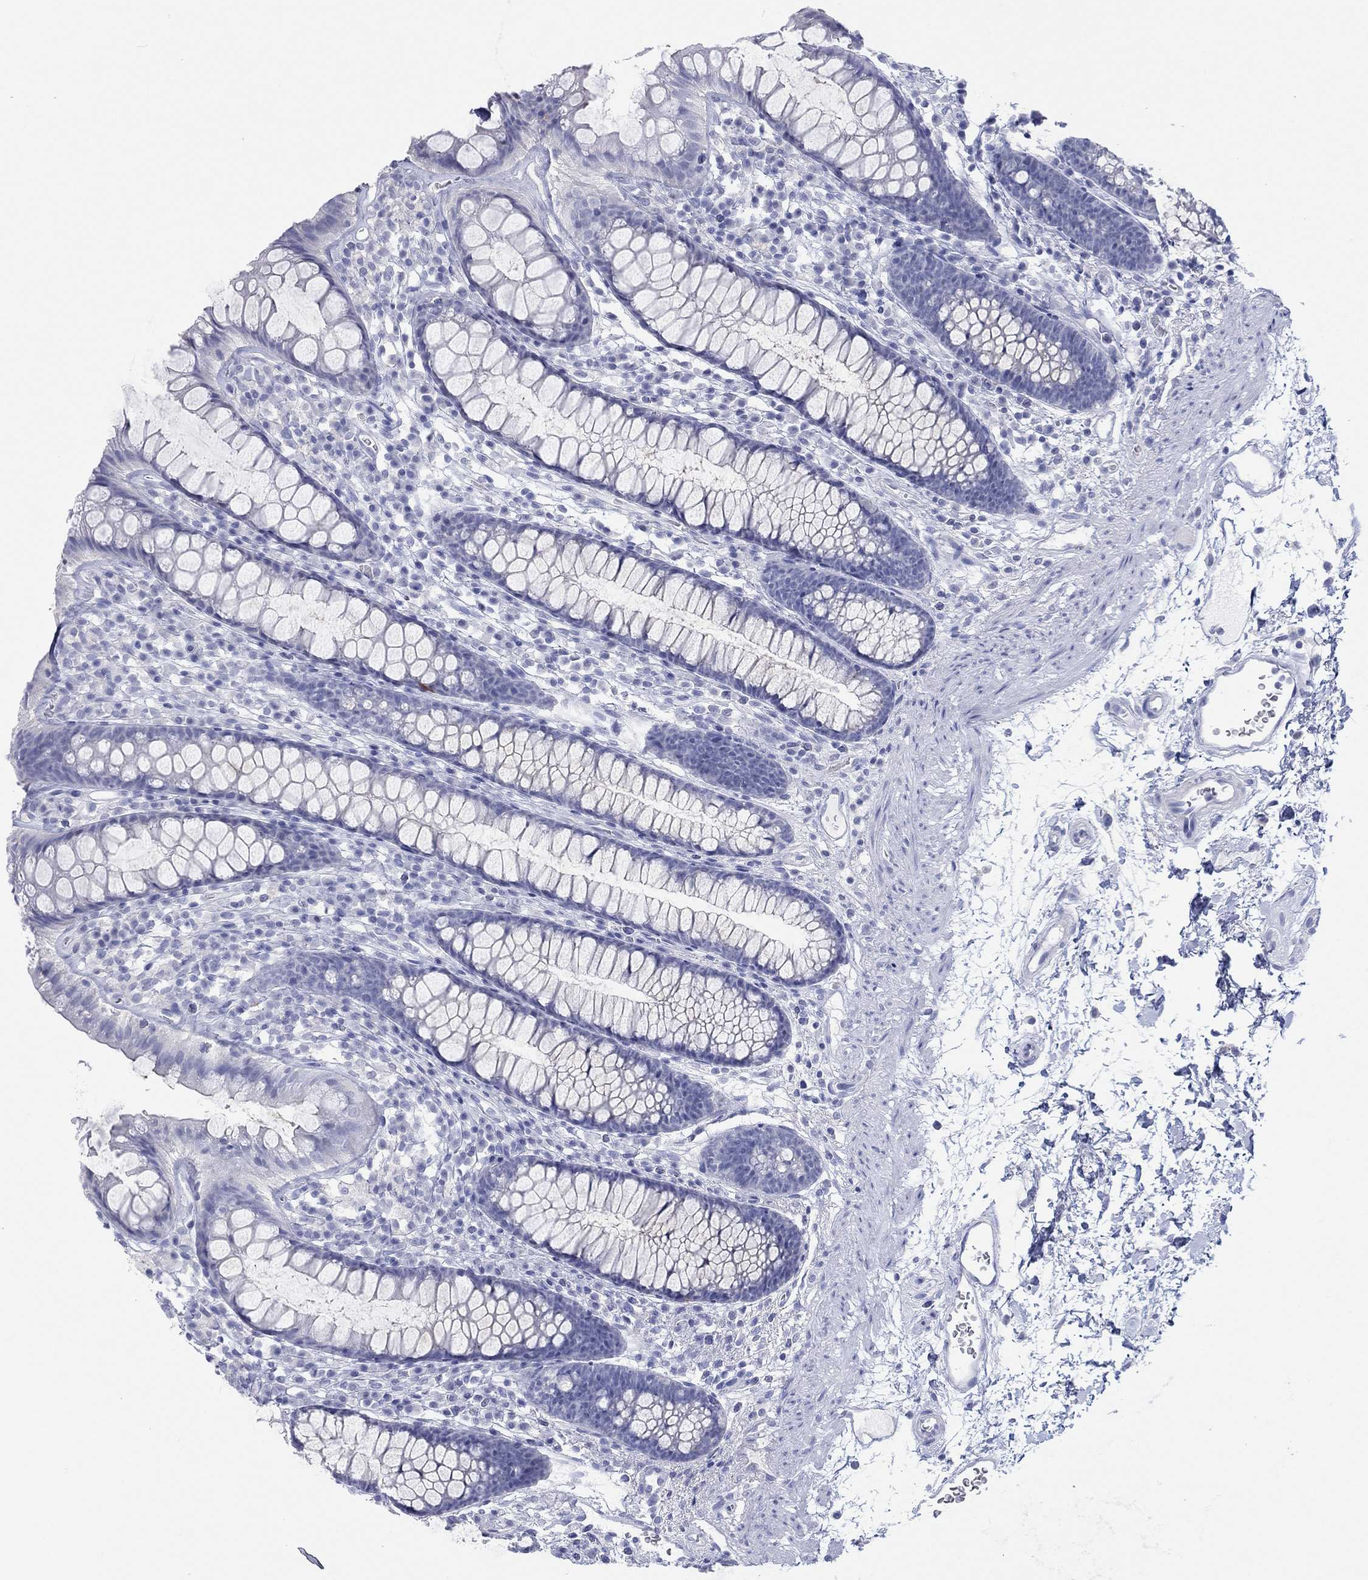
{"staining": {"intensity": "negative", "quantity": "none", "location": "none"}, "tissue": "colon", "cell_type": "Endothelial cells", "image_type": "normal", "snomed": [{"axis": "morphology", "description": "Normal tissue, NOS"}, {"axis": "topography", "description": "Colon"}], "caption": "An immunohistochemistry histopathology image of benign colon is shown. There is no staining in endothelial cells of colon. (Stains: DAB immunohistochemistry (IHC) with hematoxylin counter stain, Microscopy: brightfield microscopy at high magnification).", "gene": "MAGEB6", "patient": {"sex": "male", "age": 76}}